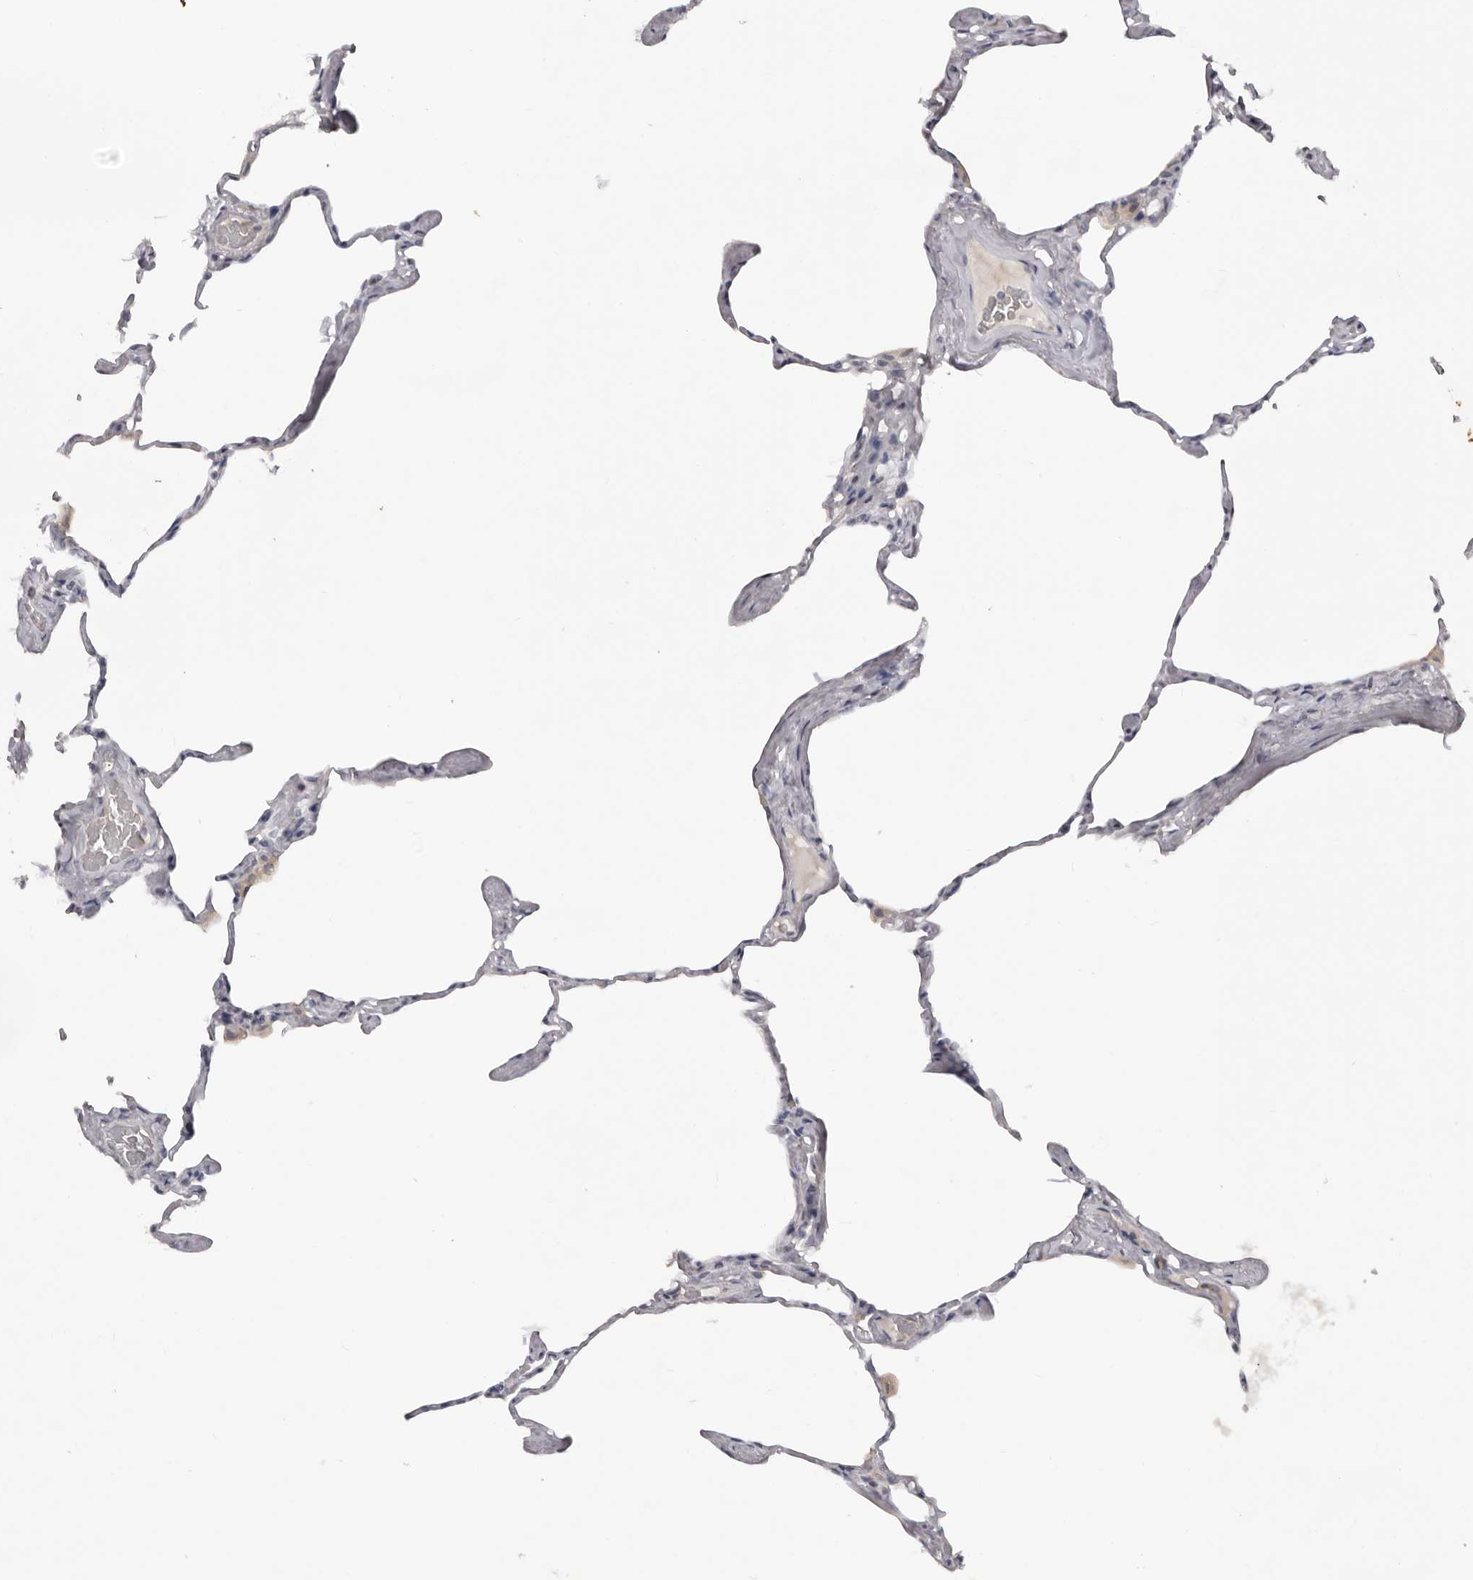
{"staining": {"intensity": "moderate", "quantity": "<25%", "location": "cytoplasmic/membranous"}, "tissue": "lung", "cell_type": "Alveolar cells", "image_type": "normal", "snomed": [{"axis": "morphology", "description": "Normal tissue, NOS"}, {"axis": "topography", "description": "Lung"}], "caption": "Protein expression analysis of benign lung exhibits moderate cytoplasmic/membranous expression in approximately <25% of alveolar cells. The staining was performed using DAB, with brown indicating positive protein expression. Nuclei are stained blue with hematoxylin.", "gene": "TNR", "patient": {"sex": "male", "age": 65}}